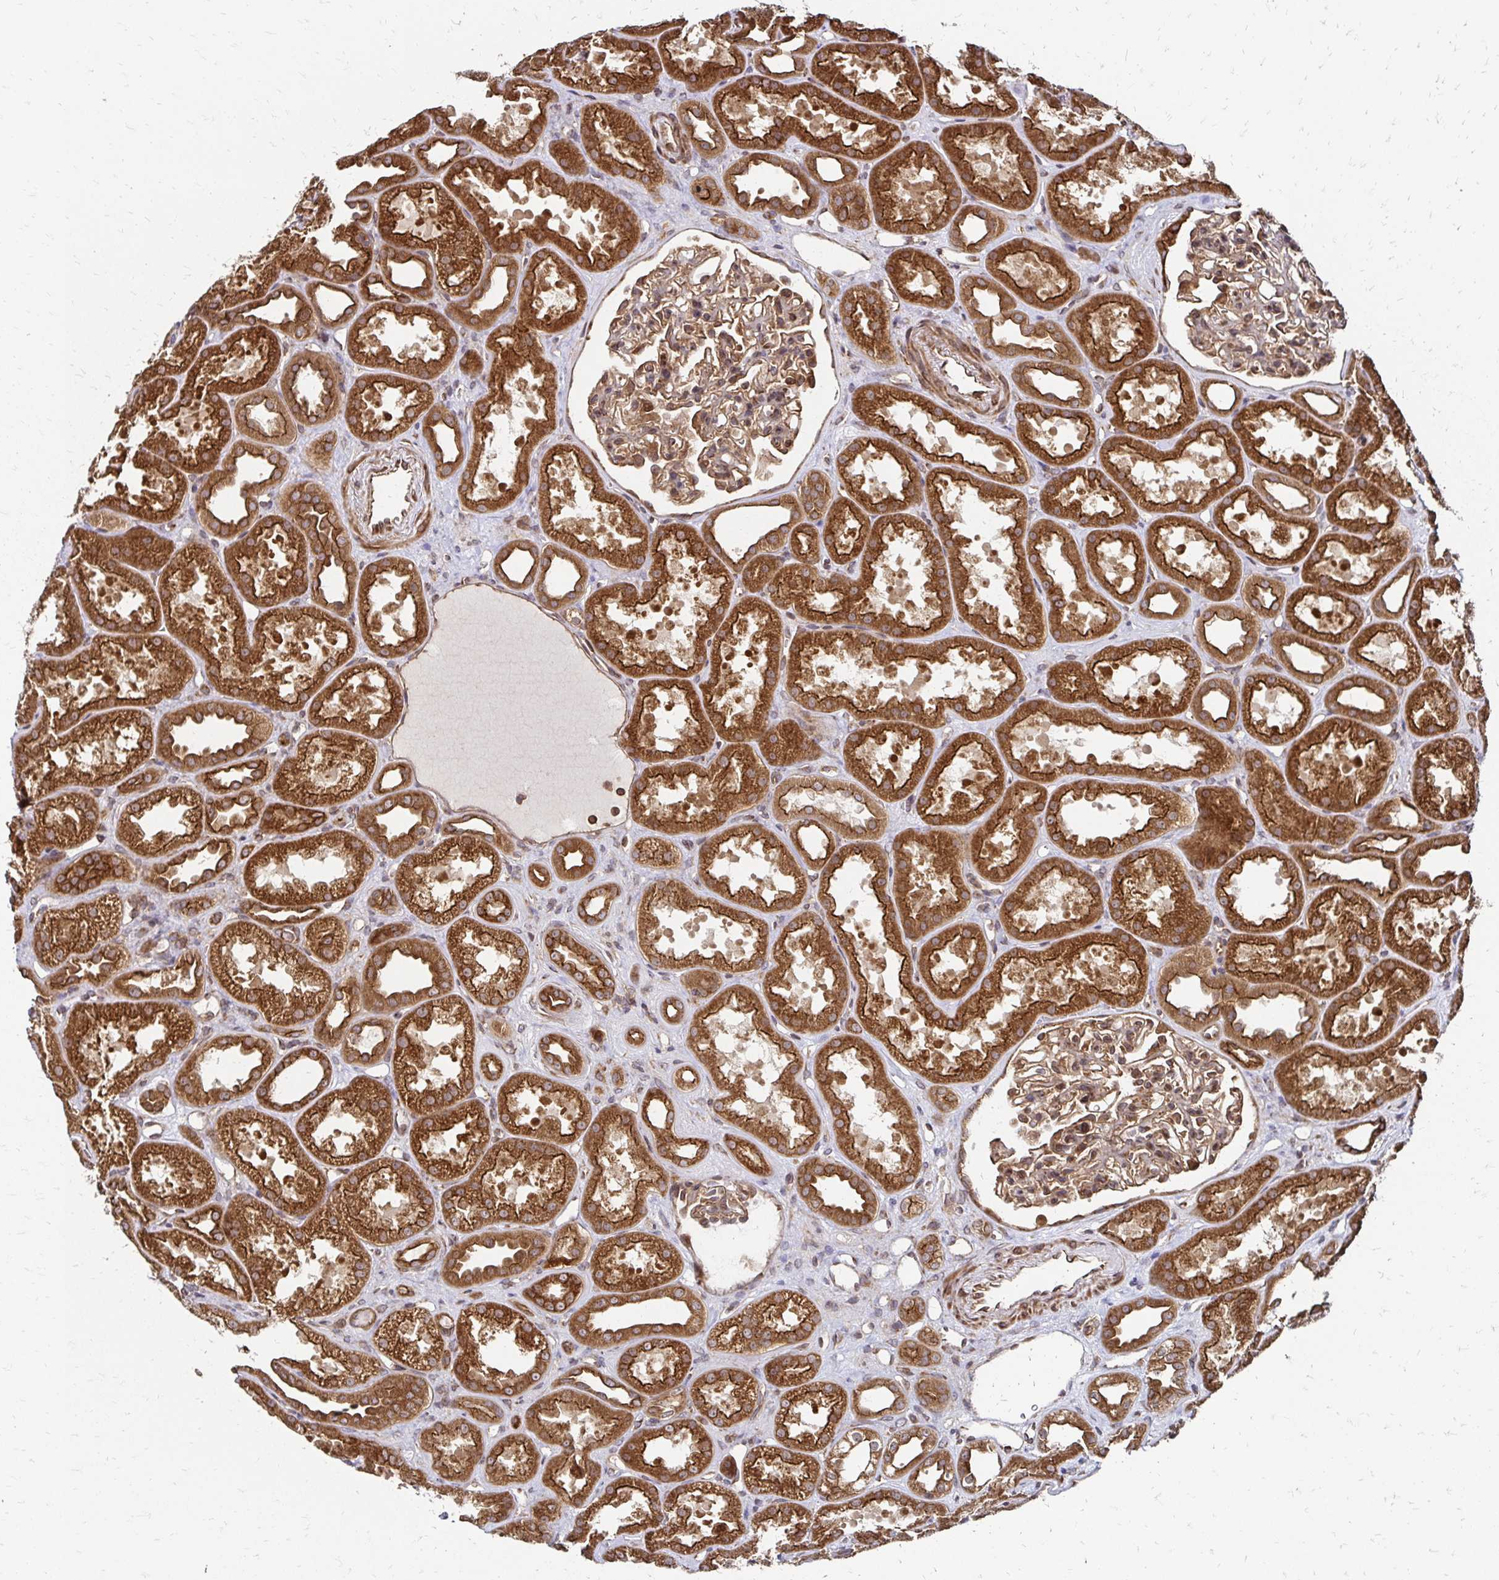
{"staining": {"intensity": "moderate", "quantity": ">75%", "location": "cytoplasmic/membranous"}, "tissue": "kidney", "cell_type": "Cells in glomeruli", "image_type": "normal", "snomed": [{"axis": "morphology", "description": "Normal tissue, NOS"}, {"axis": "topography", "description": "Kidney"}], "caption": "Moderate cytoplasmic/membranous staining for a protein is appreciated in approximately >75% of cells in glomeruli of unremarkable kidney using IHC.", "gene": "ZW10", "patient": {"sex": "male", "age": 61}}